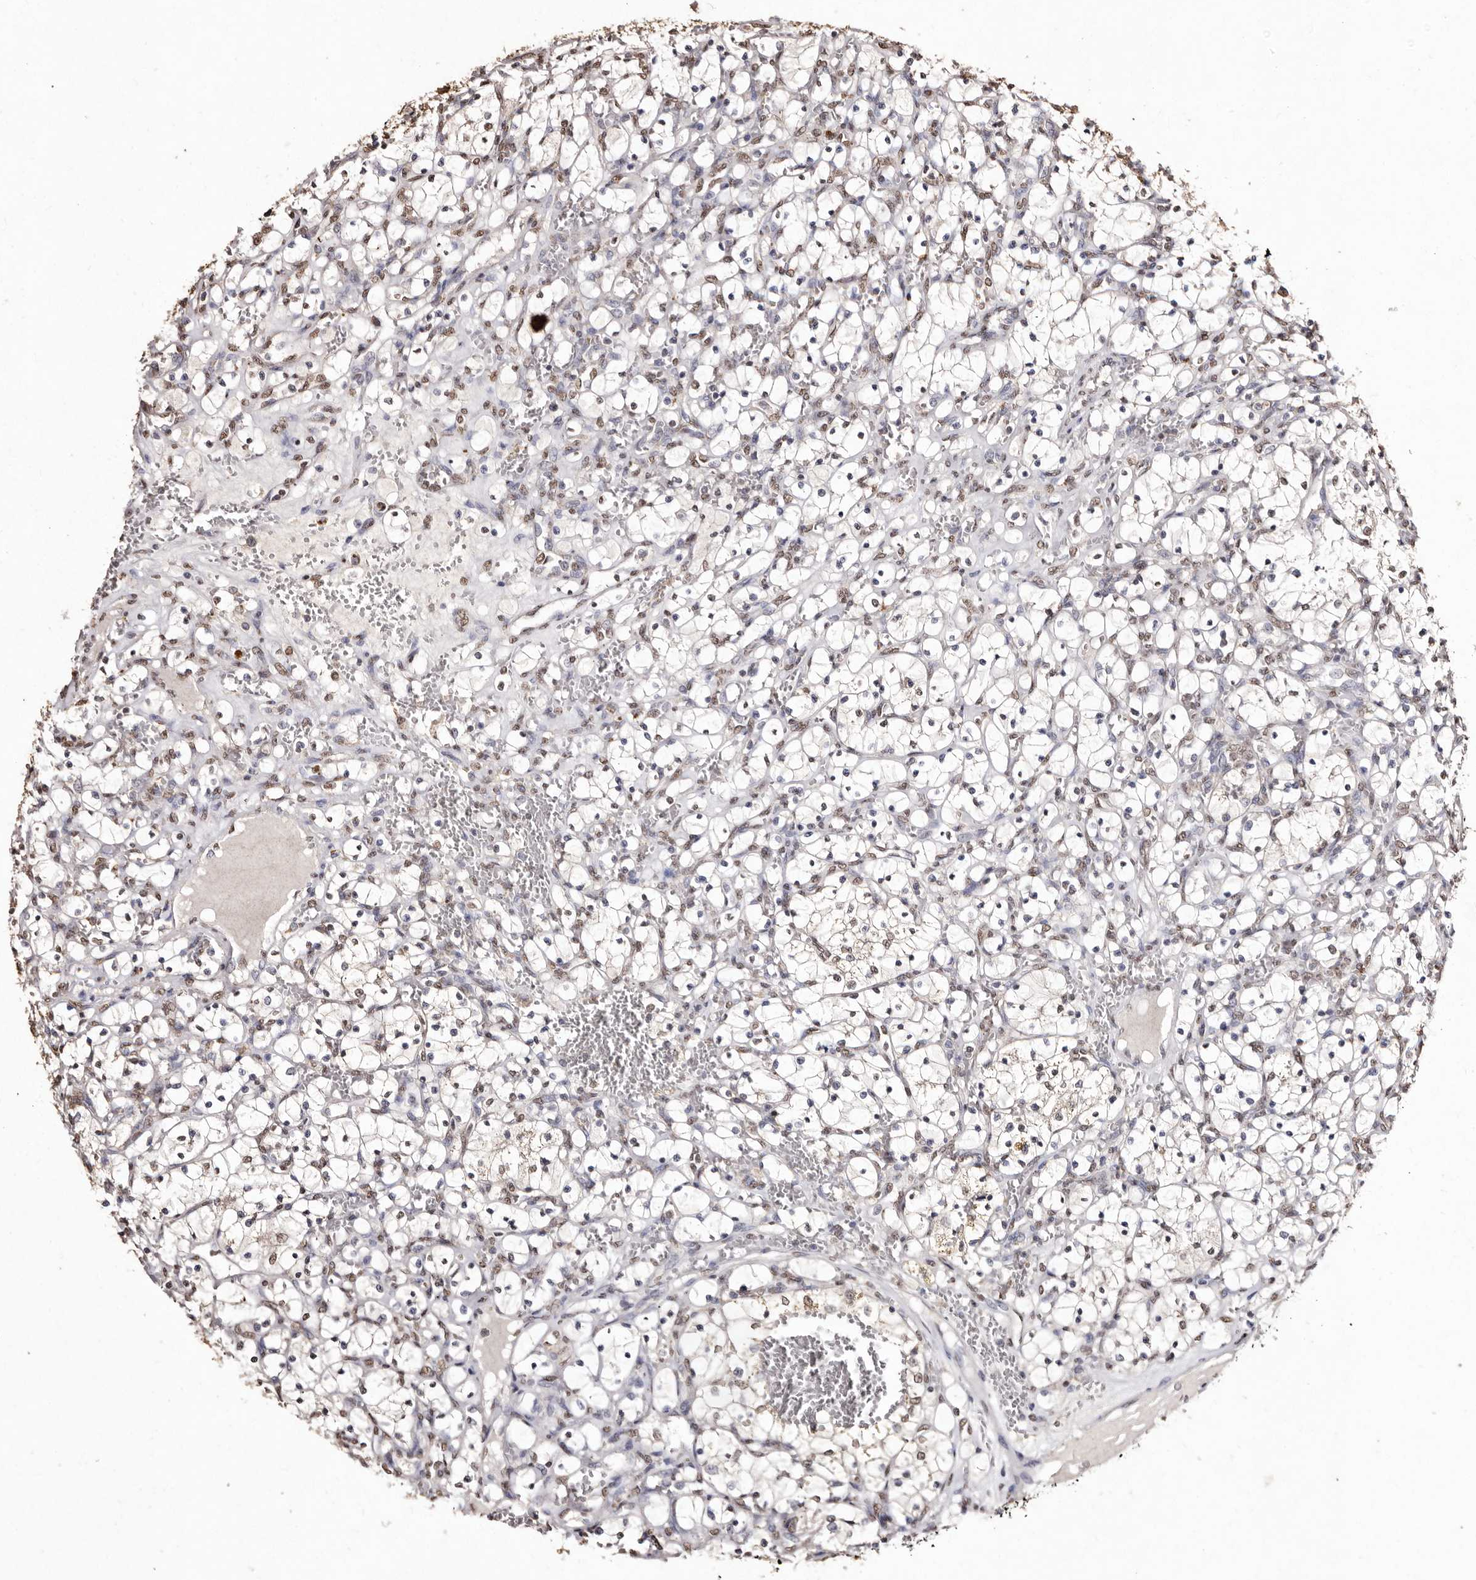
{"staining": {"intensity": "negative", "quantity": "none", "location": "none"}, "tissue": "renal cancer", "cell_type": "Tumor cells", "image_type": "cancer", "snomed": [{"axis": "morphology", "description": "Adenocarcinoma, NOS"}, {"axis": "topography", "description": "Kidney"}], "caption": "The histopathology image shows no significant staining in tumor cells of renal adenocarcinoma.", "gene": "ERBB4", "patient": {"sex": "female", "age": 69}}